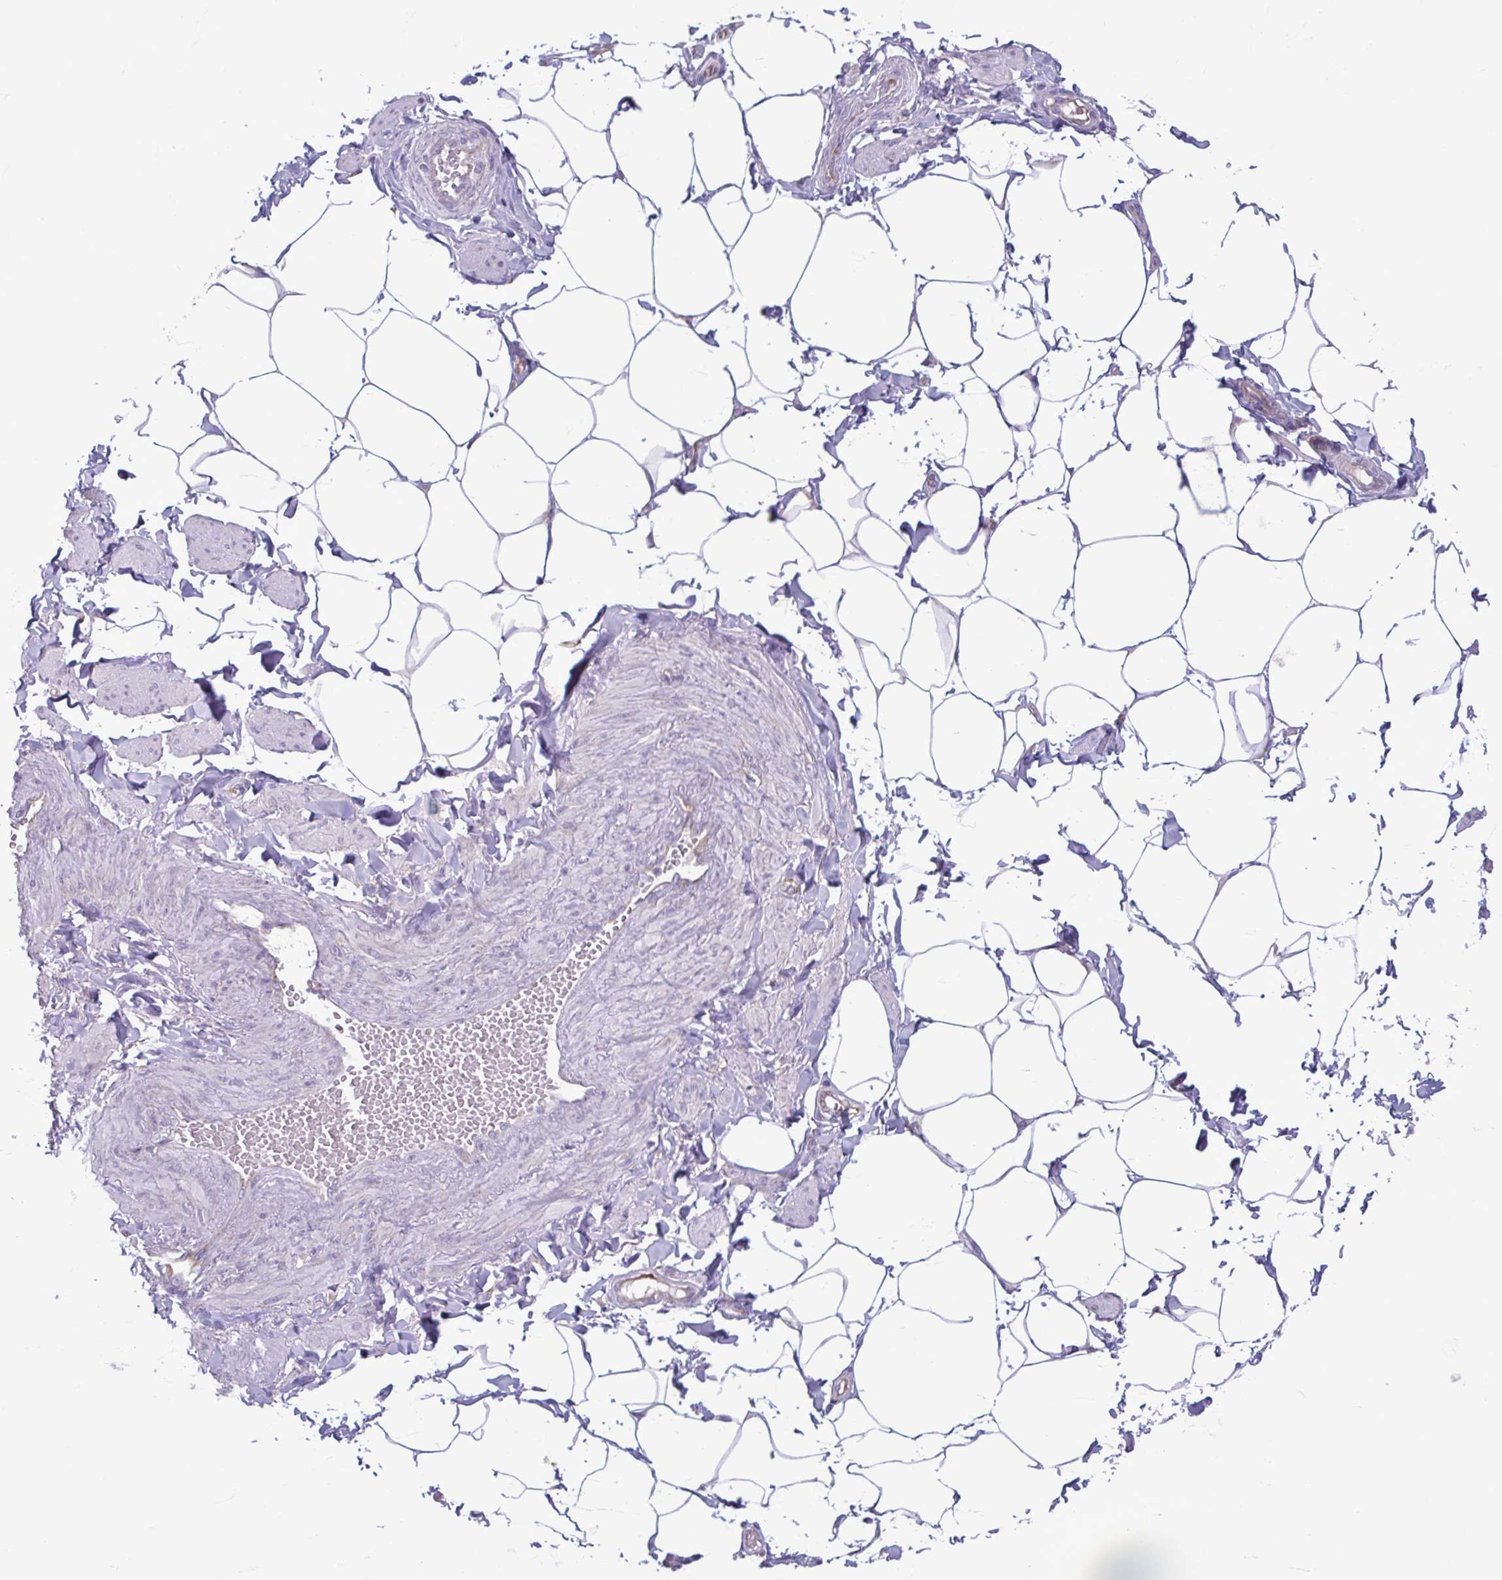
{"staining": {"intensity": "negative", "quantity": "none", "location": "none"}, "tissue": "adipose tissue", "cell_type": "Adipocytes", "image_type": "normal", "snomed": [{"axis": "morphology", "description": "Normal tissue, NOS"}, {"axis": "topography", "description": "Epididymis"}, {"axis": "topography", "description": "Peripheral nerve tissue"}], "caption": "This photomicrograph is of unremarkable adipose tissue stained with immunohistochemistry (IHC) to label a protein in brown with the nuclei are counter-stained blue. There is no expression in adipocytes.", "gene": "RPS16", "patient": {"sex": "male", "age": 32}}